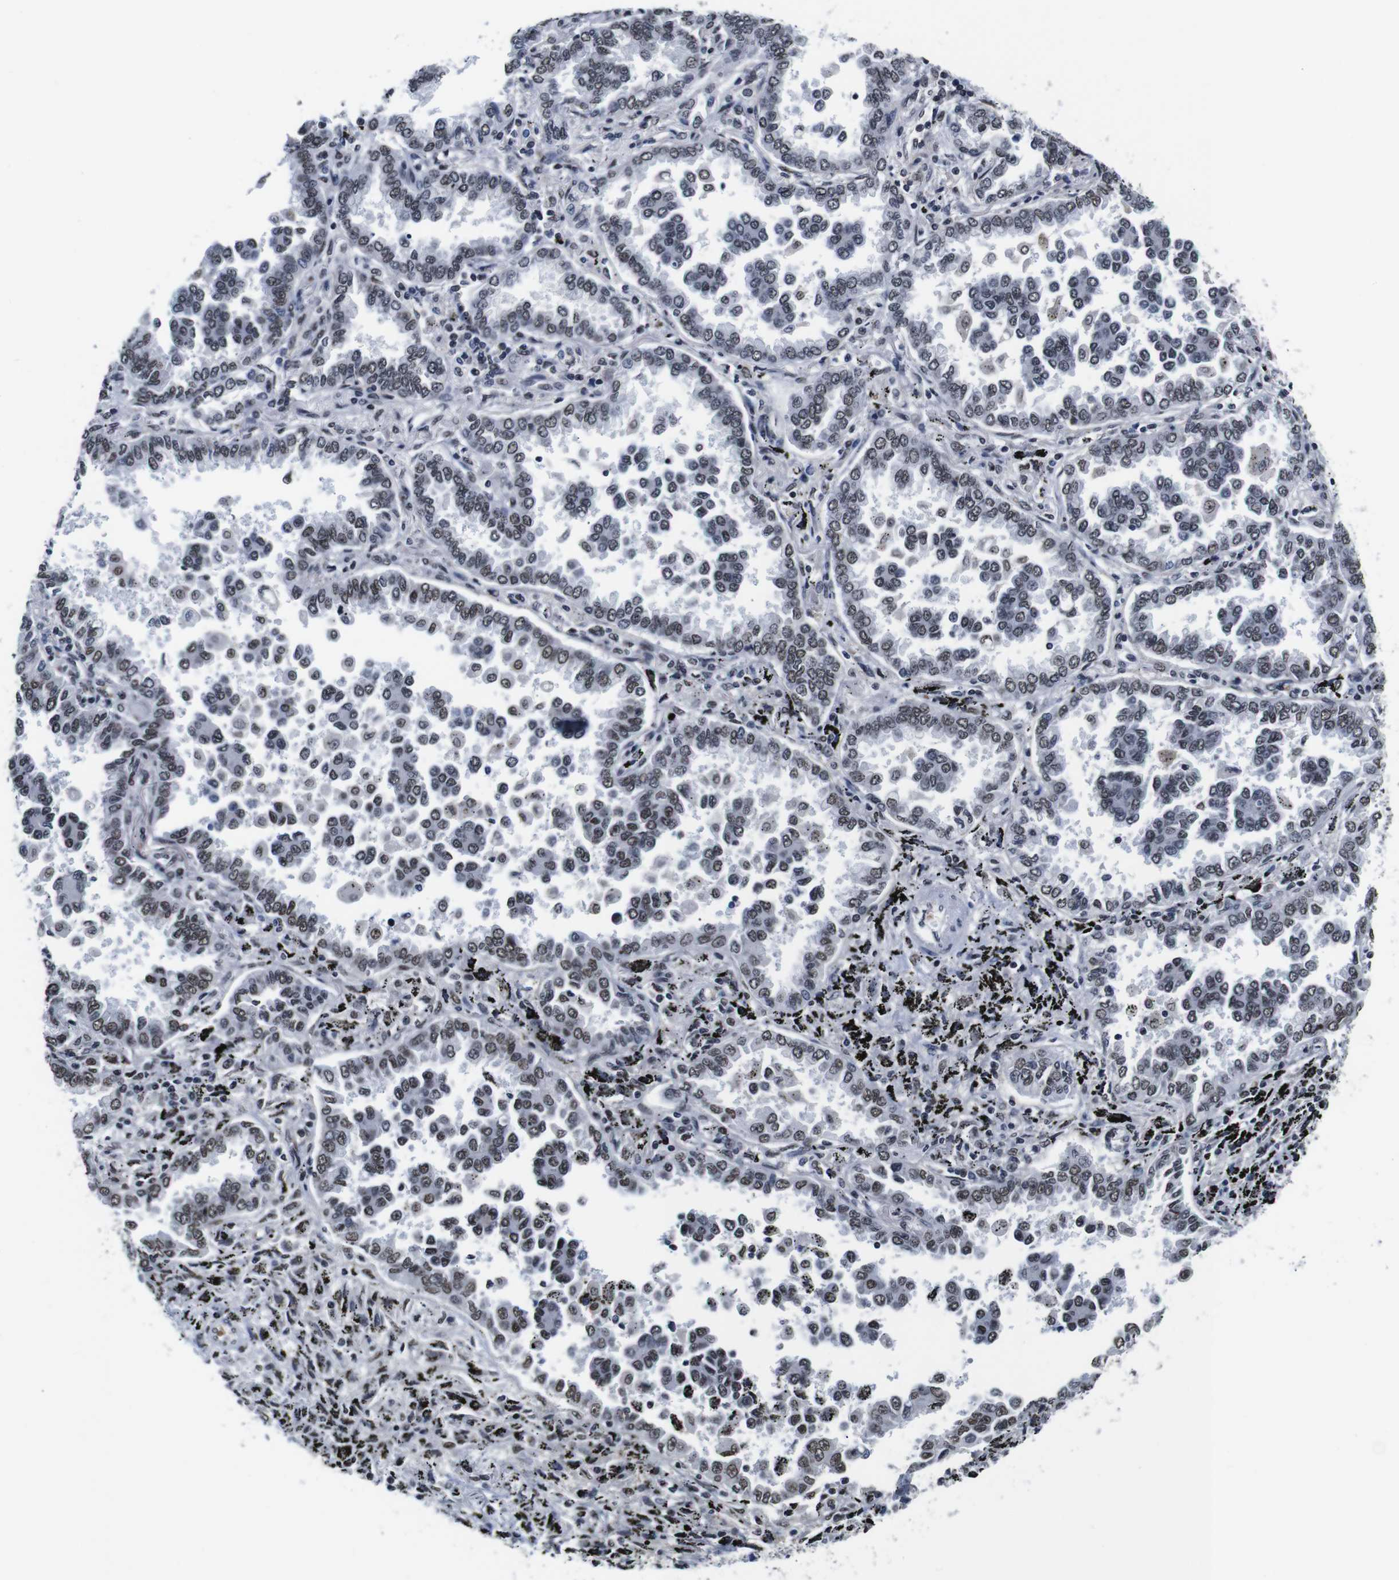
{"staining": {"intensity": "moderate", "quantity": "25%-75%", "location": "nuclear"}, "tissue": "lung cancer", "cell_type": "Tumor cells", "image_type": "cancer", "snomed": [{"axis": "morphology", "description": "Normal tissue, NOS"}, {"axis": "morphology", "description": "Adenocarcinoma, NOS"}, {"axis": "topography", "description": "Lung"}], "caption": "Protein analysis of adenocarcinoma (lung) tissue demonstrates moderate nuclear staining in about 25%-75% of tumor cells. (brown staining indicates protein expression, while blue staining denotes nuclei).", "gene": "ILDR2", "patient": {"sex": "male", "age": 59}}